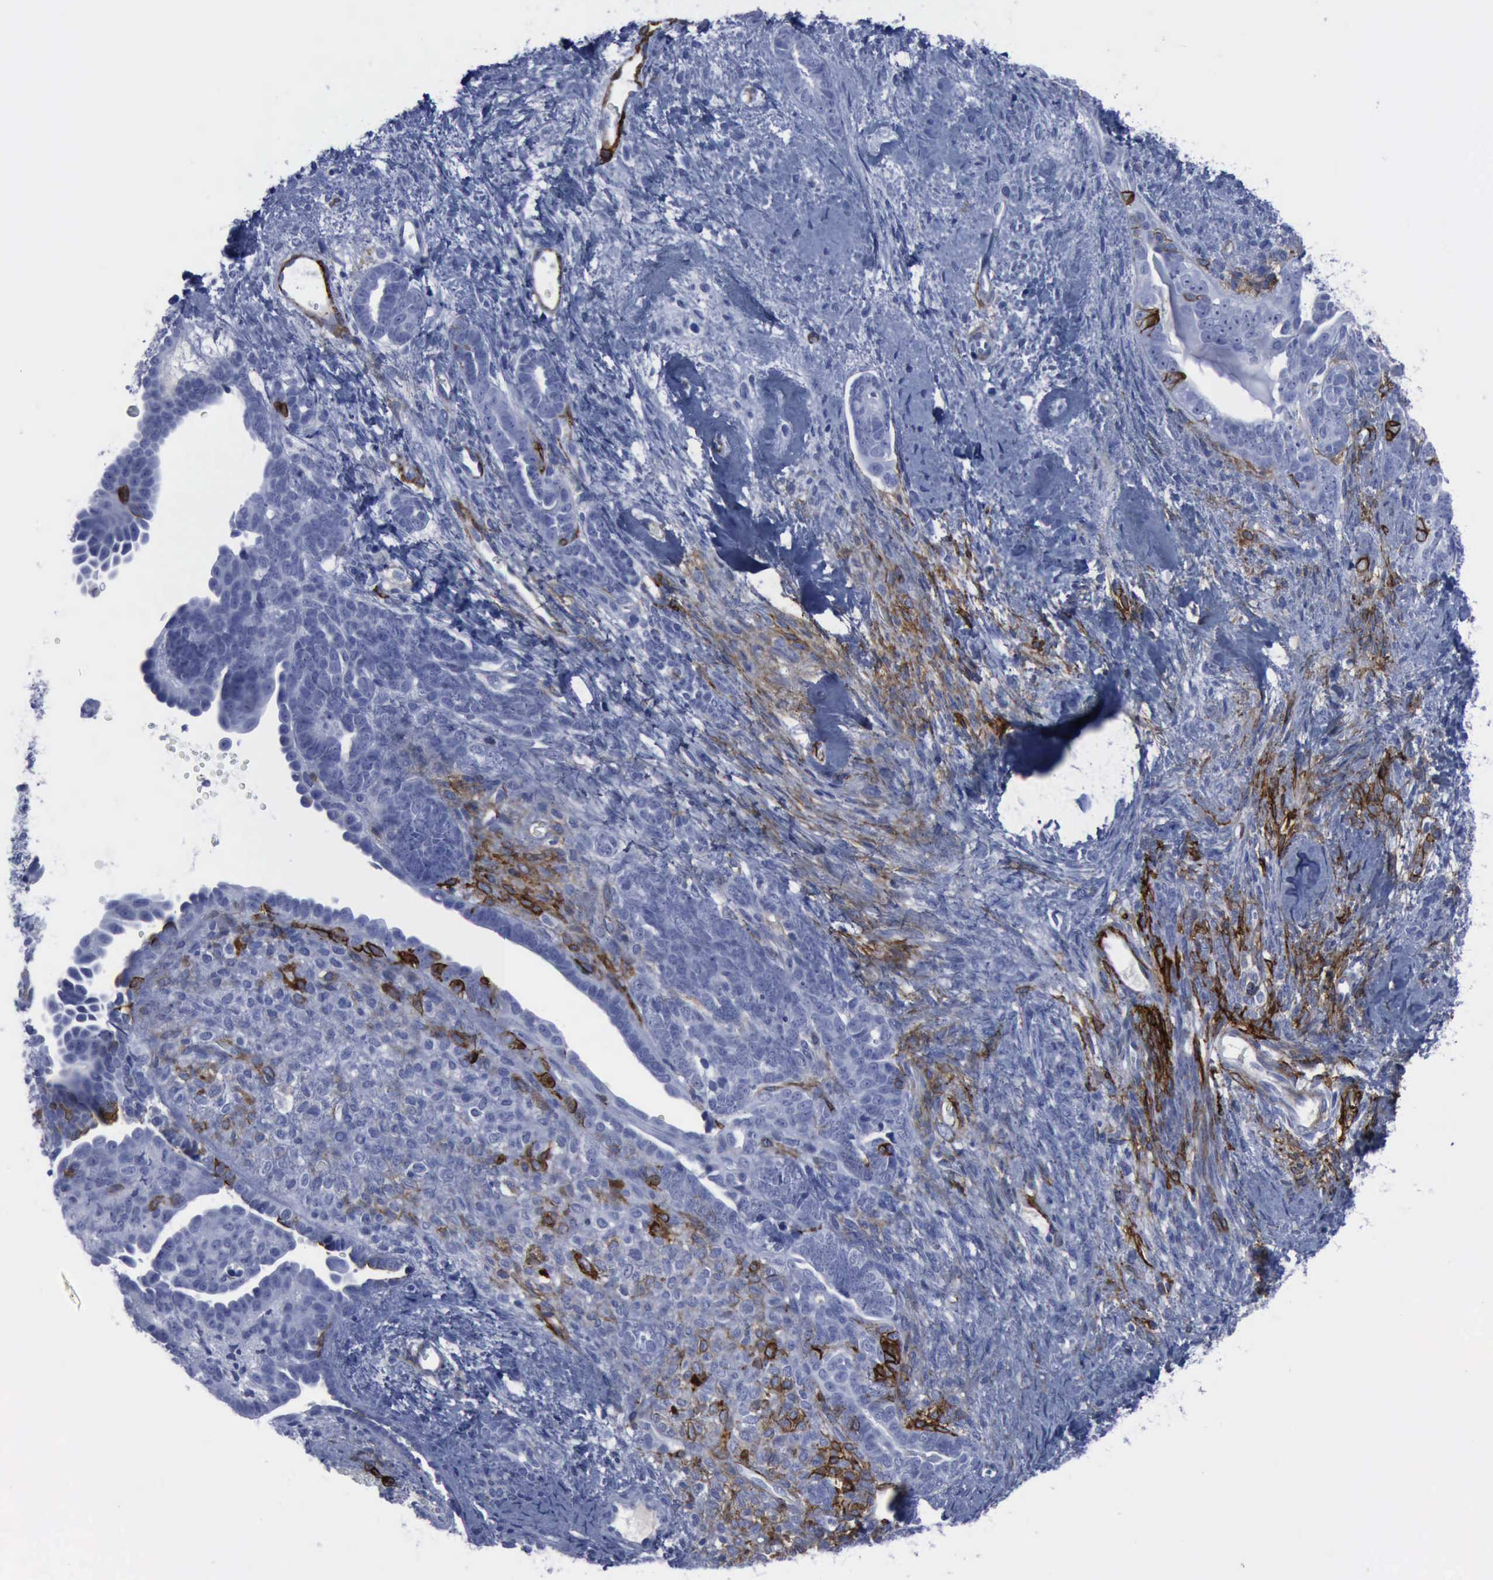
{"staining": {"intensity": "negative", "quantity": "none", "location": "none"}, "tissue": "endometrial cancer", "cell_type": "Tumor cells", "image_type": "cancer", "snomed": [{"axis": "morphology", "description": "Neoplasm, malignant, NOS"}, {"axis": "topography", "description": "Endometrium"}], "caption": "This is a image of immunohistochemistry staining of endometrial cancer, which shows no positivity in tumor cells.", "gene": "NGFR", "patient": {"sex": "female", "age": 74}}